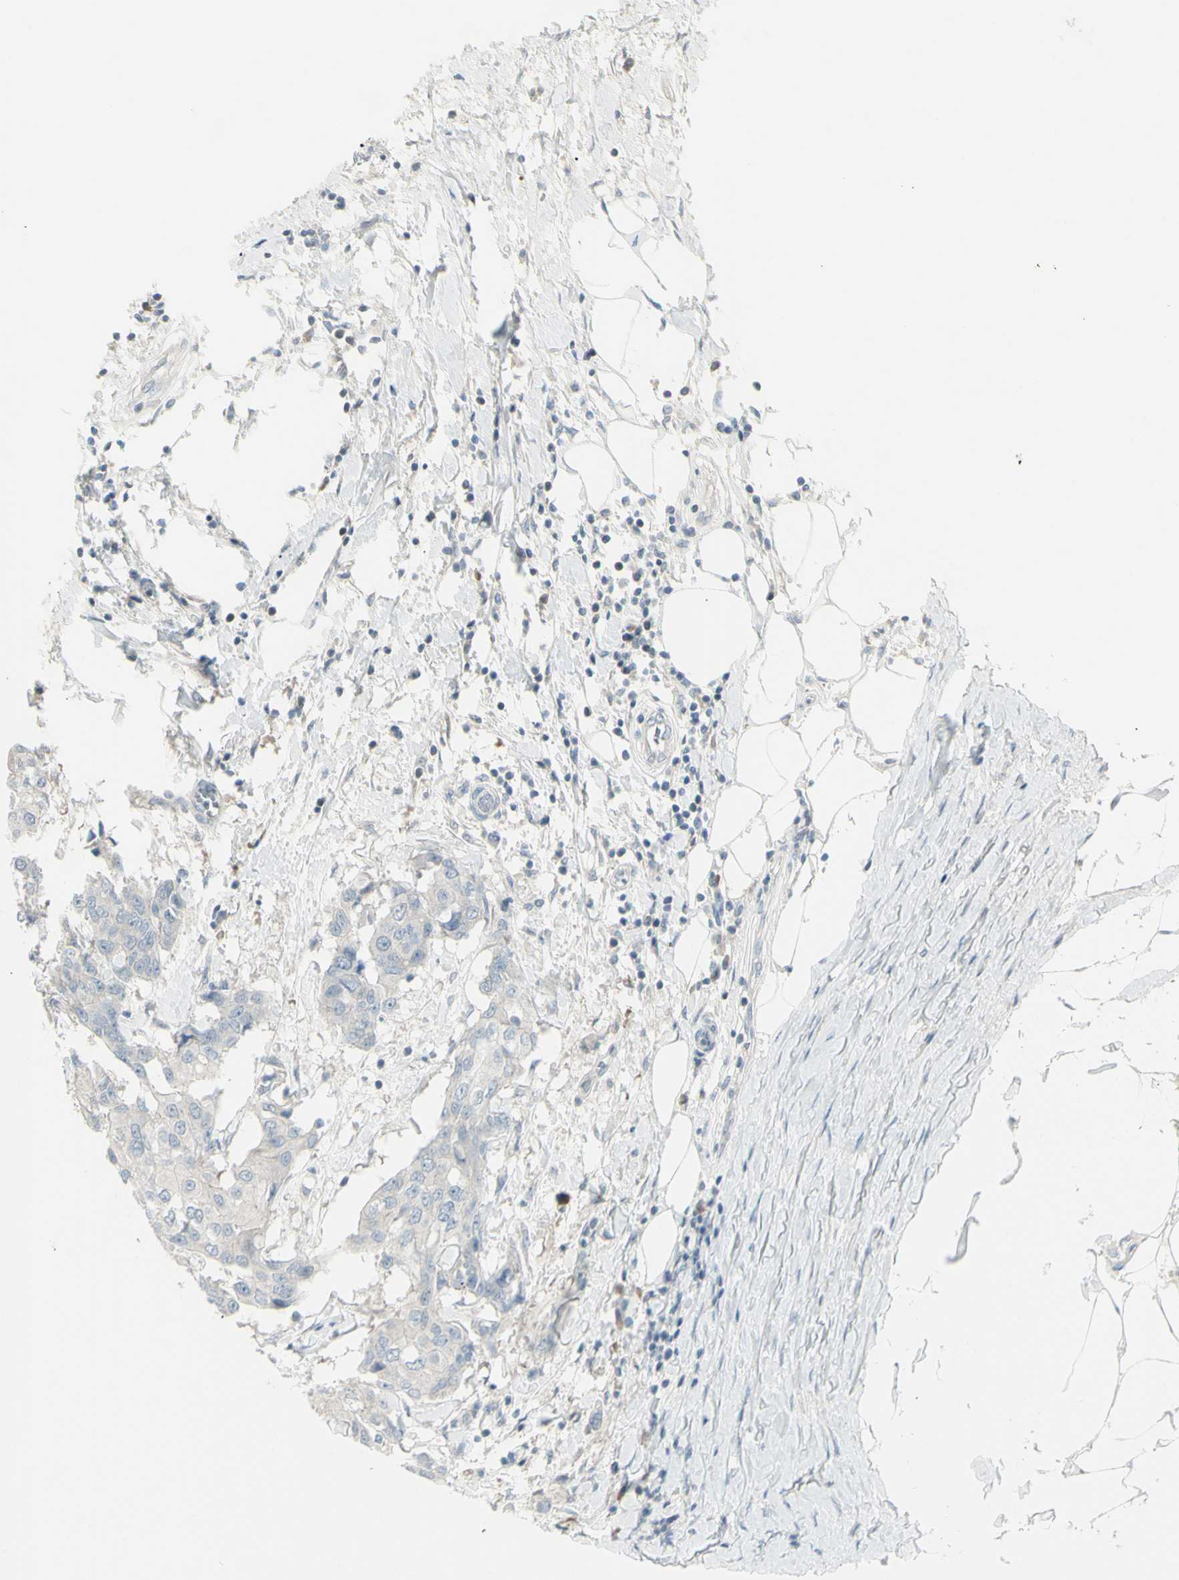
{"staining": {"intensity": "negative", "quantity": "none", "location": "none"}, "tissue": "breast cancer", "cell_type": "Tumor cells", "image_type": "cancer", "snomed": [{"axis": "morphology", "description": "Duct carcinoma"}, {"axis": "topography", "description": "Breast"}], "caption": "Breast infiltrating ductal carcinoma stained for a protein using immunohistochemistry (IHC) reveals no staining tumor cells.", "gene": "SH3GL2", "patient": {"sex": "female", "age": 27}}